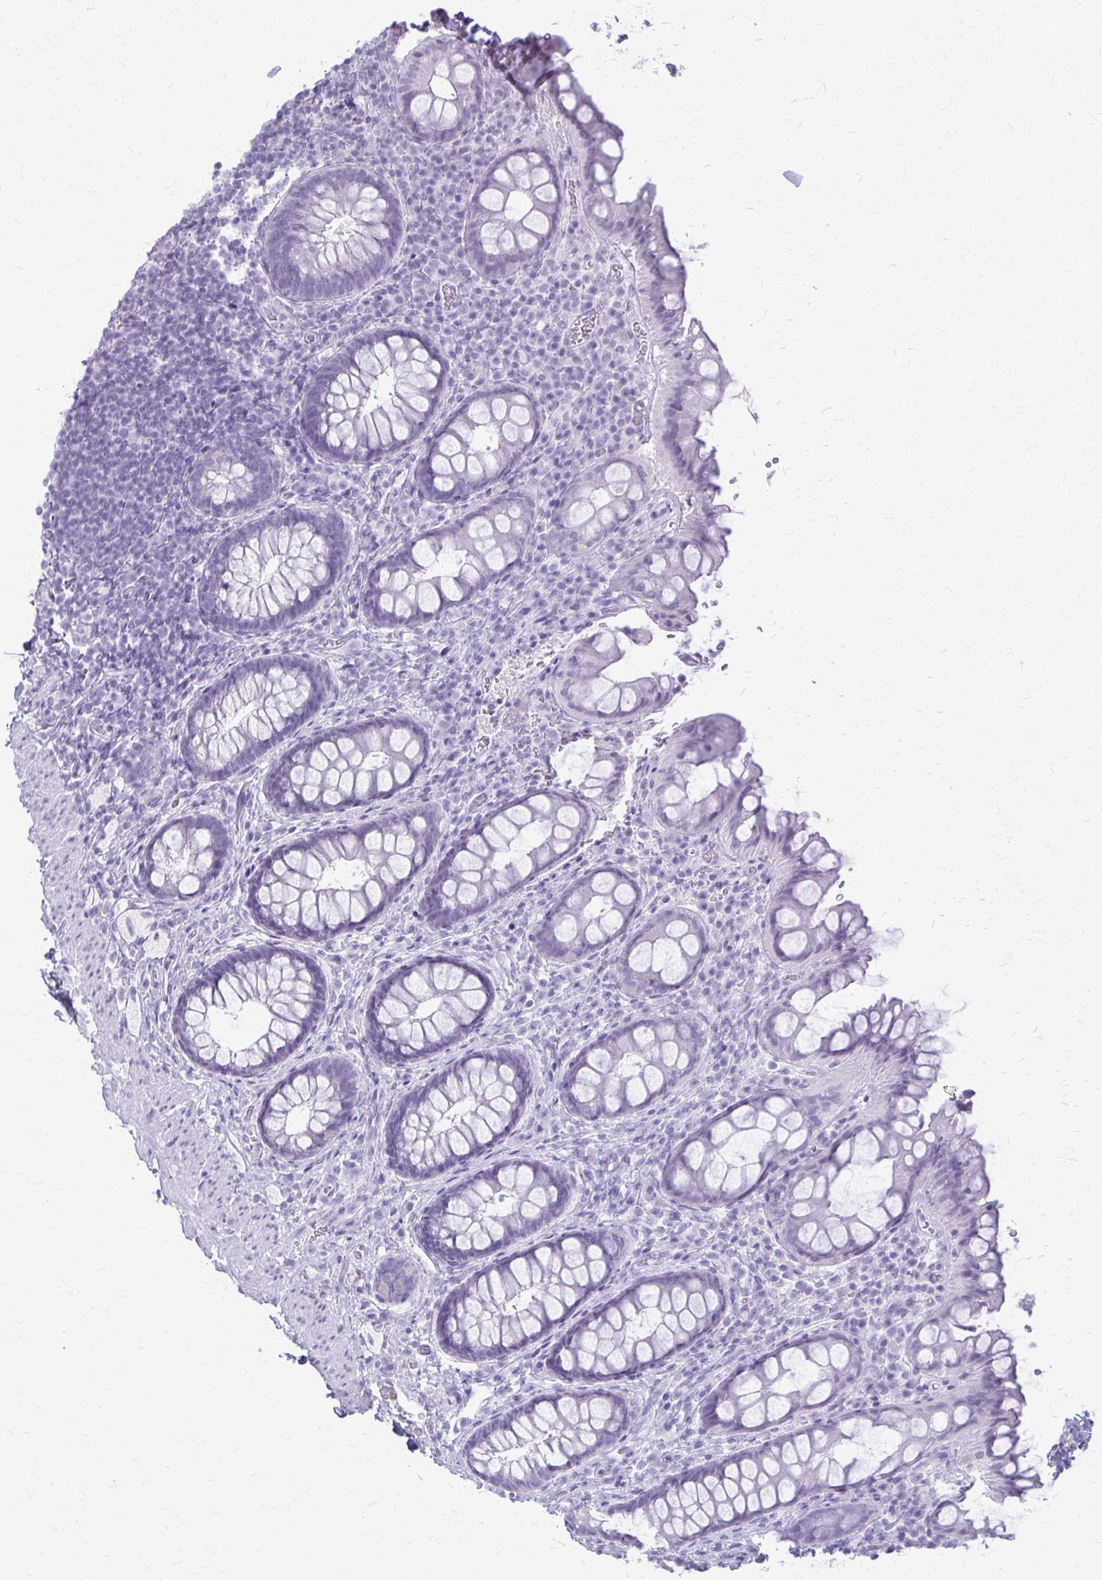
{"staining": {"intensity": "negative", "quantity": "none", "location": "none"}, "tissue": "rectum", "cell_type": "Glandular cells", "image_type": "normal", "snomed": [{"axis": "morphology", "description": "Normal tissue, NOS"}, {"axis": "topography", "description": "Rectum"}, {"axis": "topography", "description": "Peripheral nerve tissue"}], "caption": "This micrograph is of unremarkable rectum stained with IHC to label a protein in brown with the nuclei are counter-stained blue. There is no staining in glandular cells. The staining was performed using DAB (3,3'-diaminobenzidine) to visualize the protein expression in brown, while the nuclei were stained in blue with hematoxylin (Magnification: 20x).", "gene": "KRT5", "patient": {"sex": "female", "age": 69}}